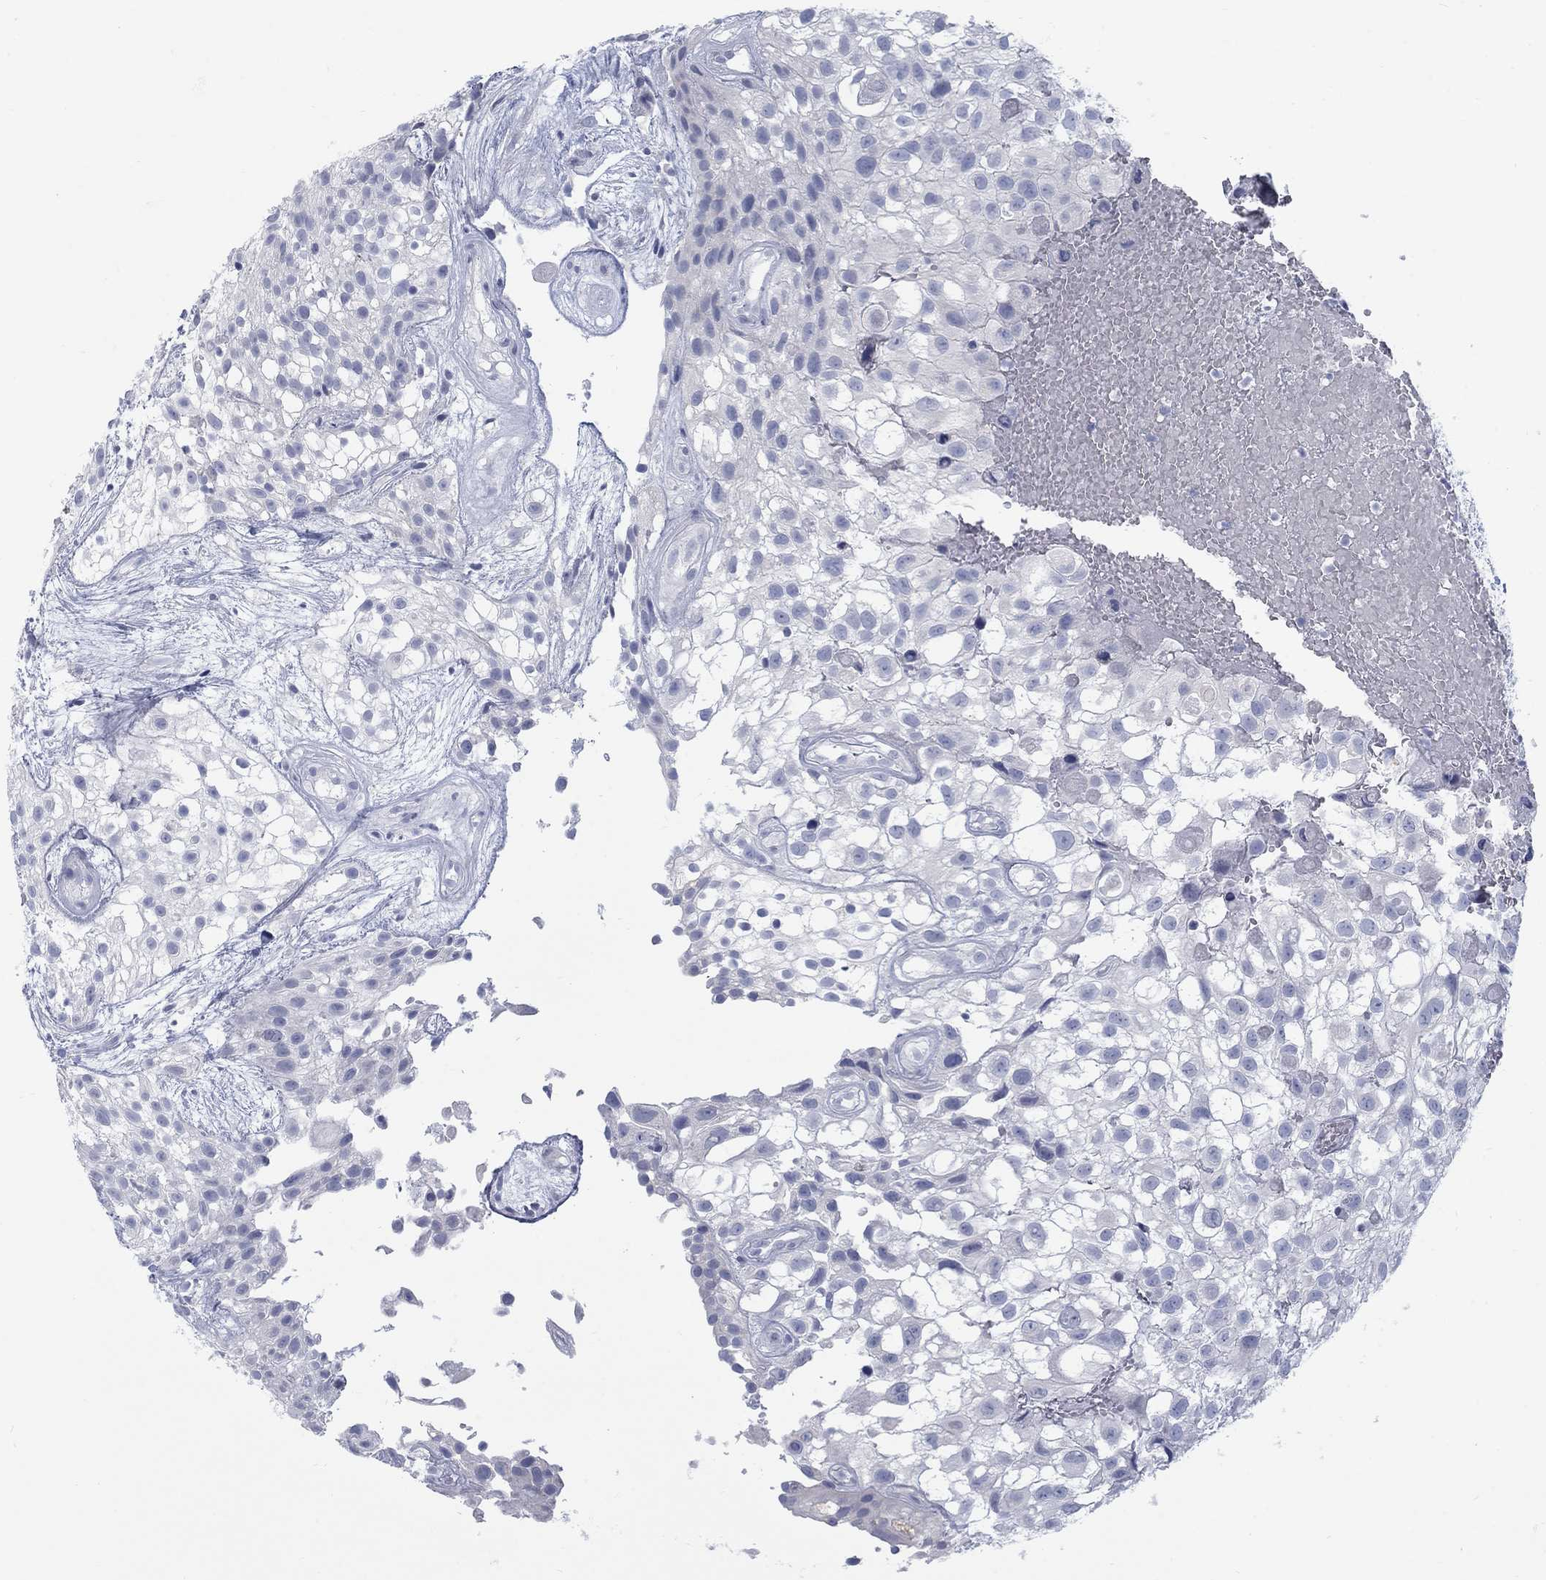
{"staining": {"intensity": "negative", "quantity": "none", "location": "none"}, "tissue": "urothelial cancer", "cell_type": "Tumor cells", "image_type": "cancer", "snomed": [{"axis": "morphology", "description": "Urothelial carcinoma, High grade"}, {"axis": "topography", "description": "Urinary bladder"}], "caption": "DAB immunohistochemical staining of urothelial carcinoma (high-grade) shows no significant positivity in tumor cells.", "gene": "RFTN2", "patient": {"sex": "male", "age": 56}}